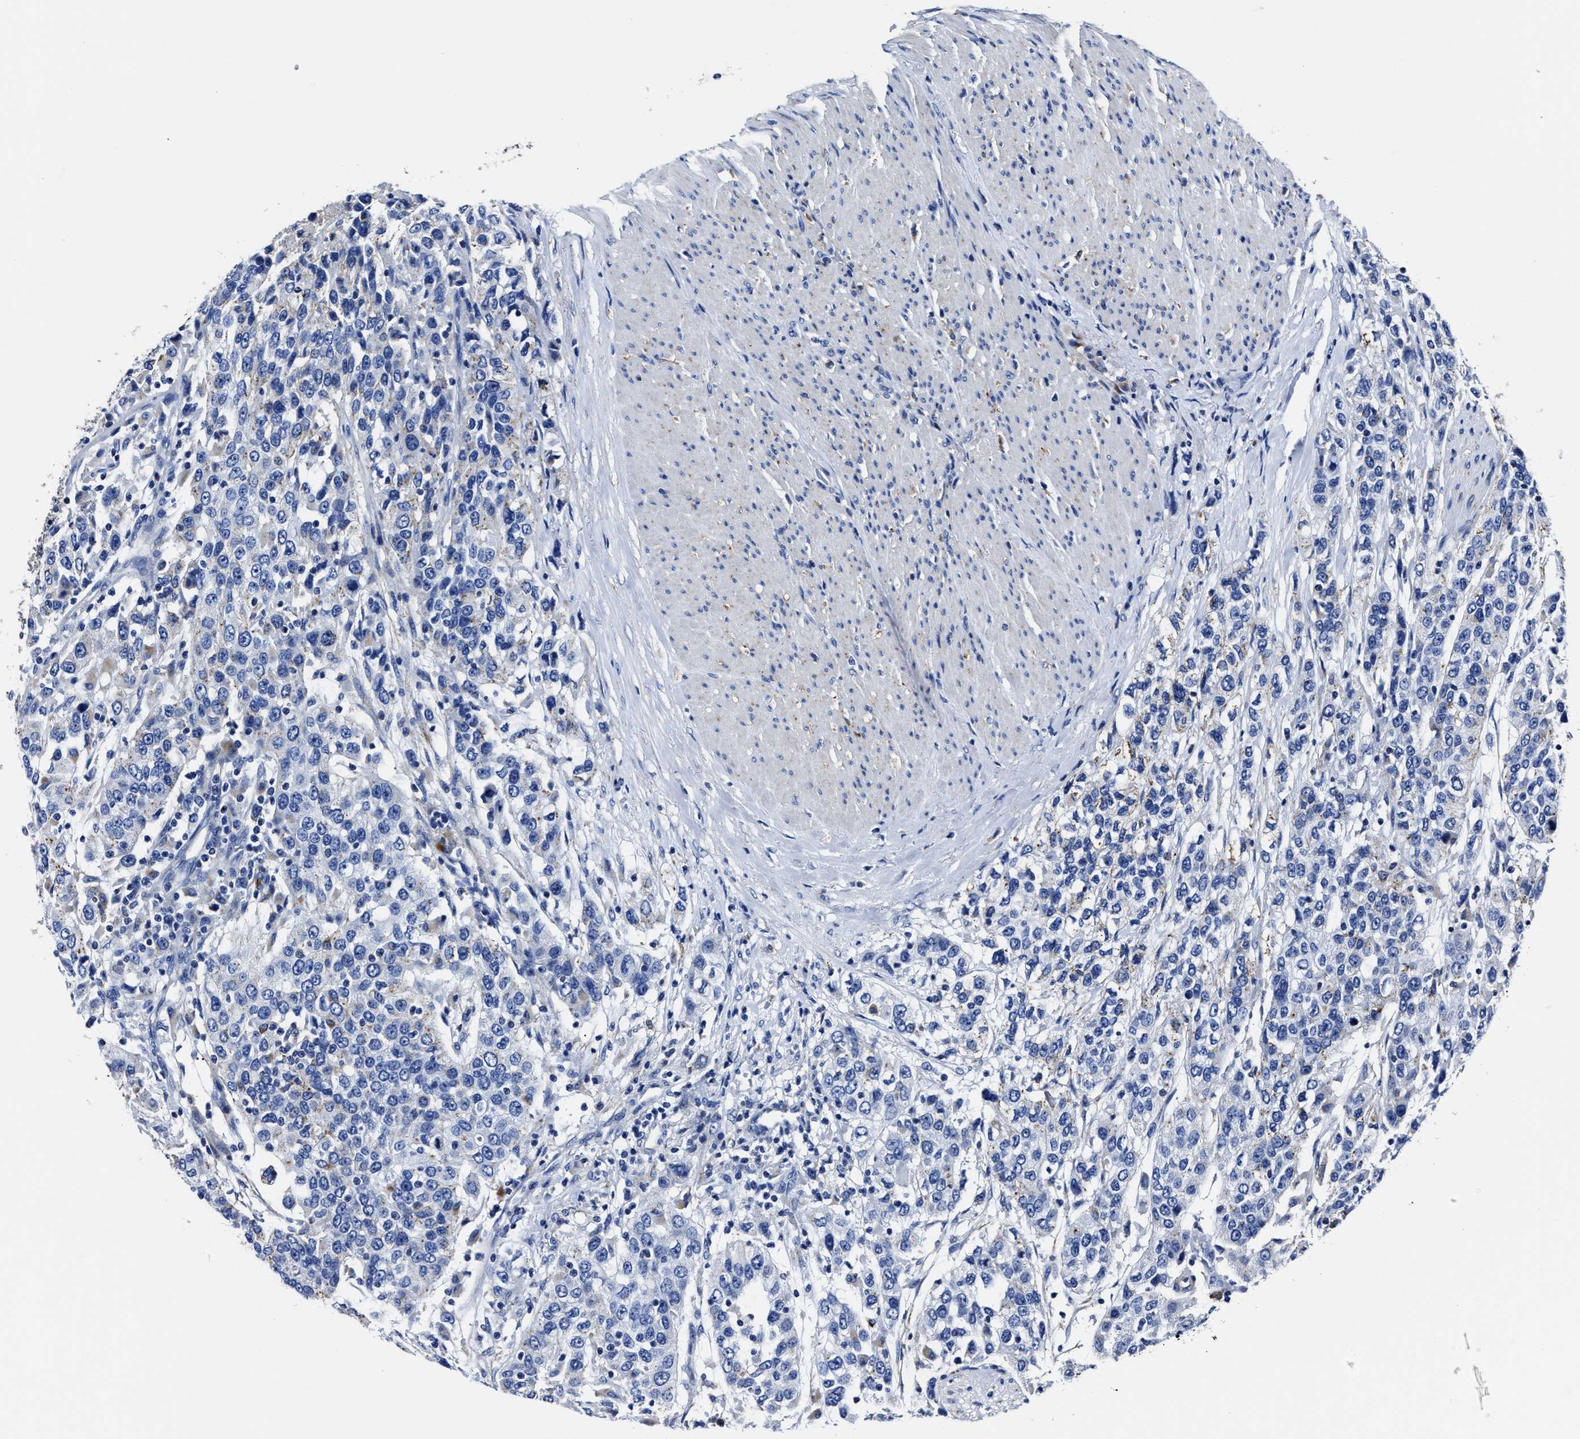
{"staining": {"intensity": "negative", "quantity": "none", "location": "none"}, "tissue": "urothelial cancer", "cell_type": "Tumor cells", "image_type": "cancer", "snomed": [{"axis": "morphology", "description": "Urothelial carcinoma, High grade"}, {"axis": "topography", "description": "Urinary bladder"}], "caption": "High magnification brightfield microscopy of urothelial carcinoma (high-grade) stained with DAB (brown) and counterstained with hematoxylin (blue): tumor cells show no significant positivity.", "gene": "LAMTOR4", "patient": {"sex": "female", "age": 80}}